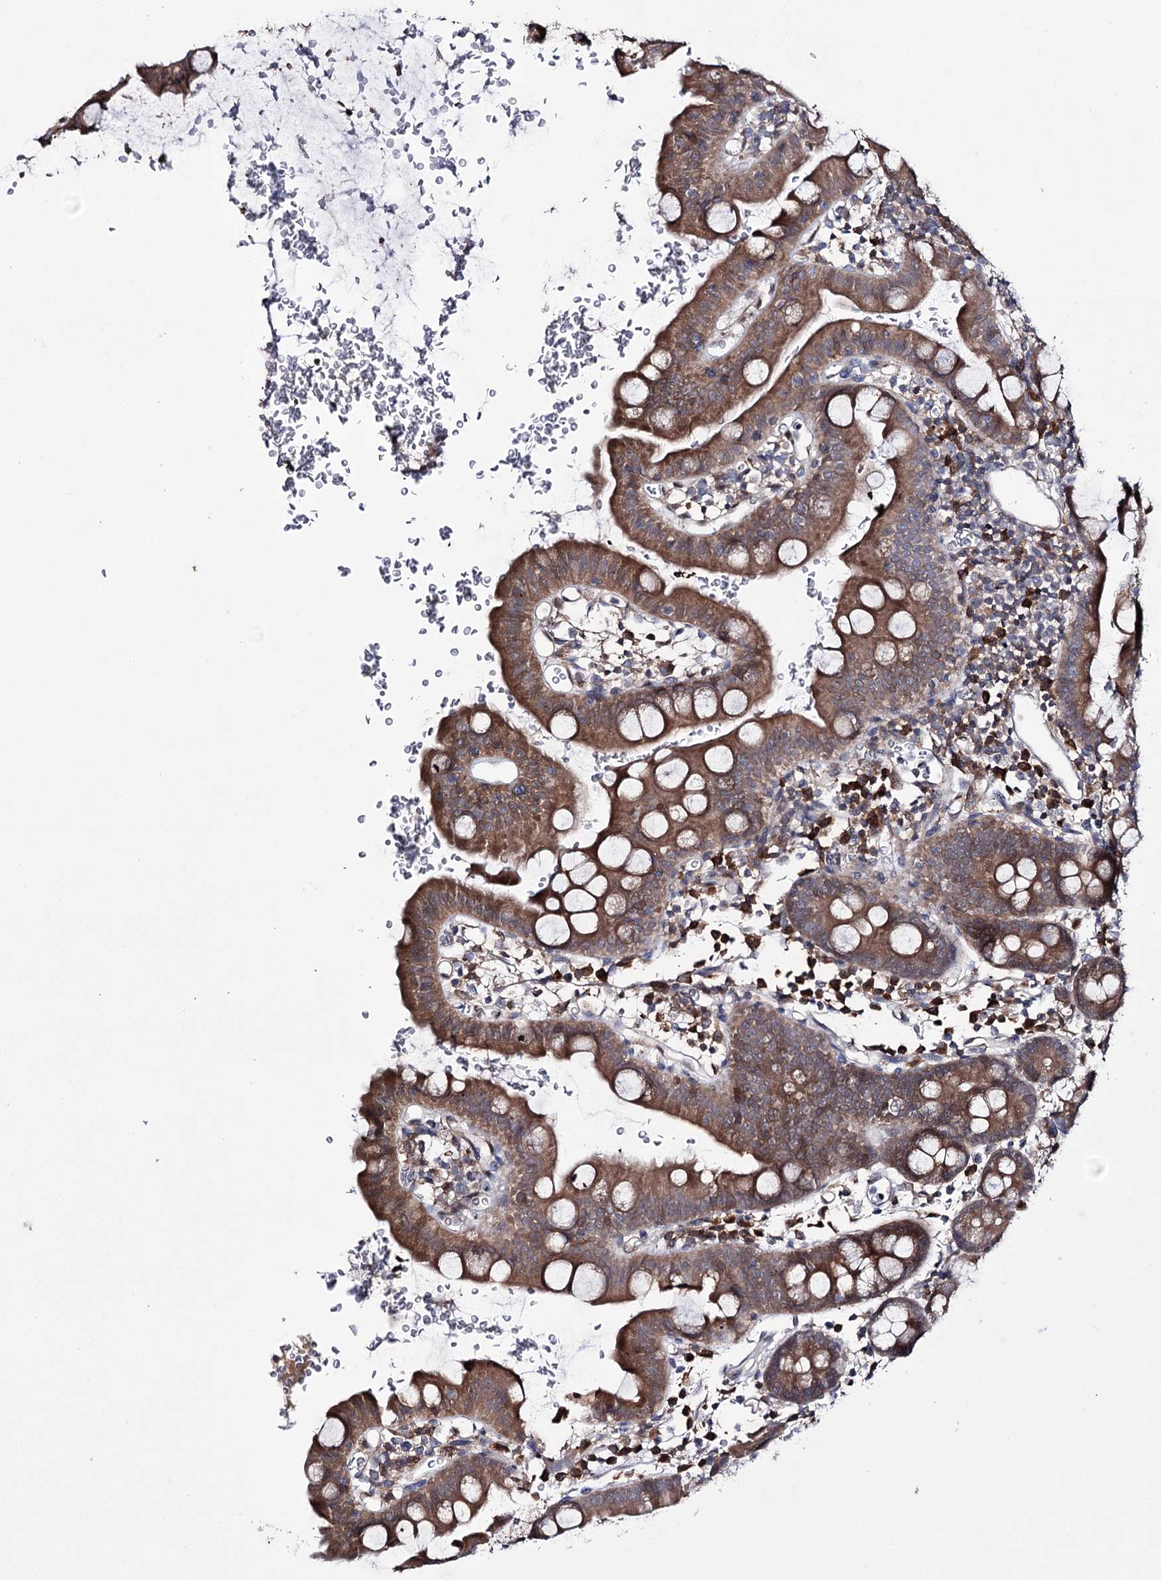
{"staining": {"intensity": "moderate", "quantity": ">75%", "location": "cytoplasmic/membranous"}, "tissue": "small intestine", "cell_type": "Glandular cells", "image_type": "normal", "snomed": [{"axis": "morphology", "description": "Normal tissue, NOS"}, {"axis": "topography", "description": "Stomach, upper"}, {"axis": "topography", "description": "Stomach, lower"}, {"axis": "topography", "description": "Small intestine"}], "caption": "The image shows staining of normal small intestine, revealing moderate cytoplasmic/membranous protein staining (brown color) within glandular cells. (DAB IHC, brown staining for protein, blue staining for nuclei).", "gene": "PTER", "patient": {"sex": "male", "age": 68}}